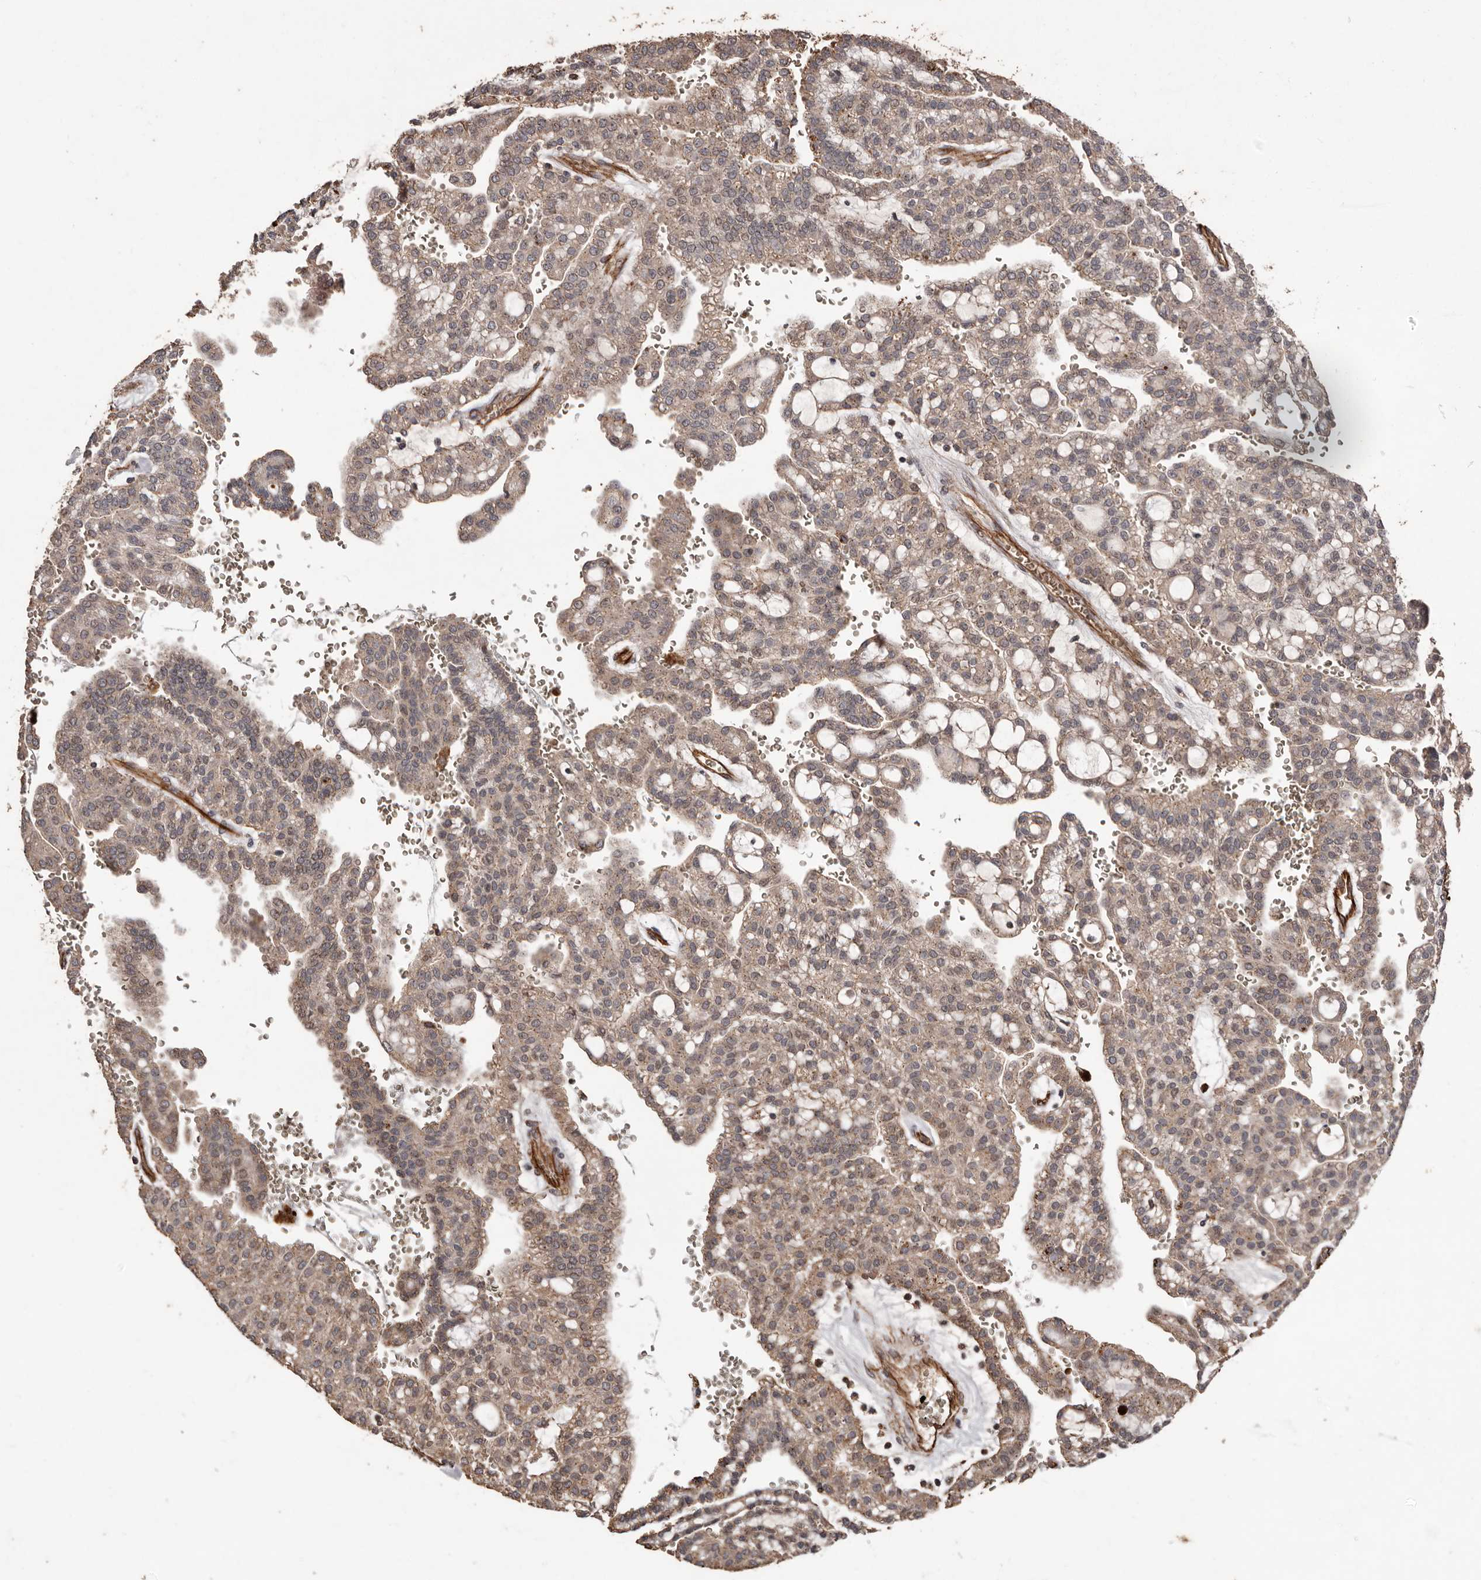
{"staining": {"intensity": "weak", "quantity": ">75%", "location": "cytoplasmic/membranous"}, "tissue": "renal cancer", "cell_type": "Tumor cells", "image_type": "cancer", "snomed": [{"axis": "morphology", "description": "Adenocarcinoma, NOS"}, {"axis": "topography", "description": "Kidney"}], "caption": "Renal cancer stained with a brown dye reveals weak cytoplasmic/membranous positive positivity in approximately >75% of tumor cells.", "gene": "BRAT1", "patient": {"sex": "male", "age": 63}}